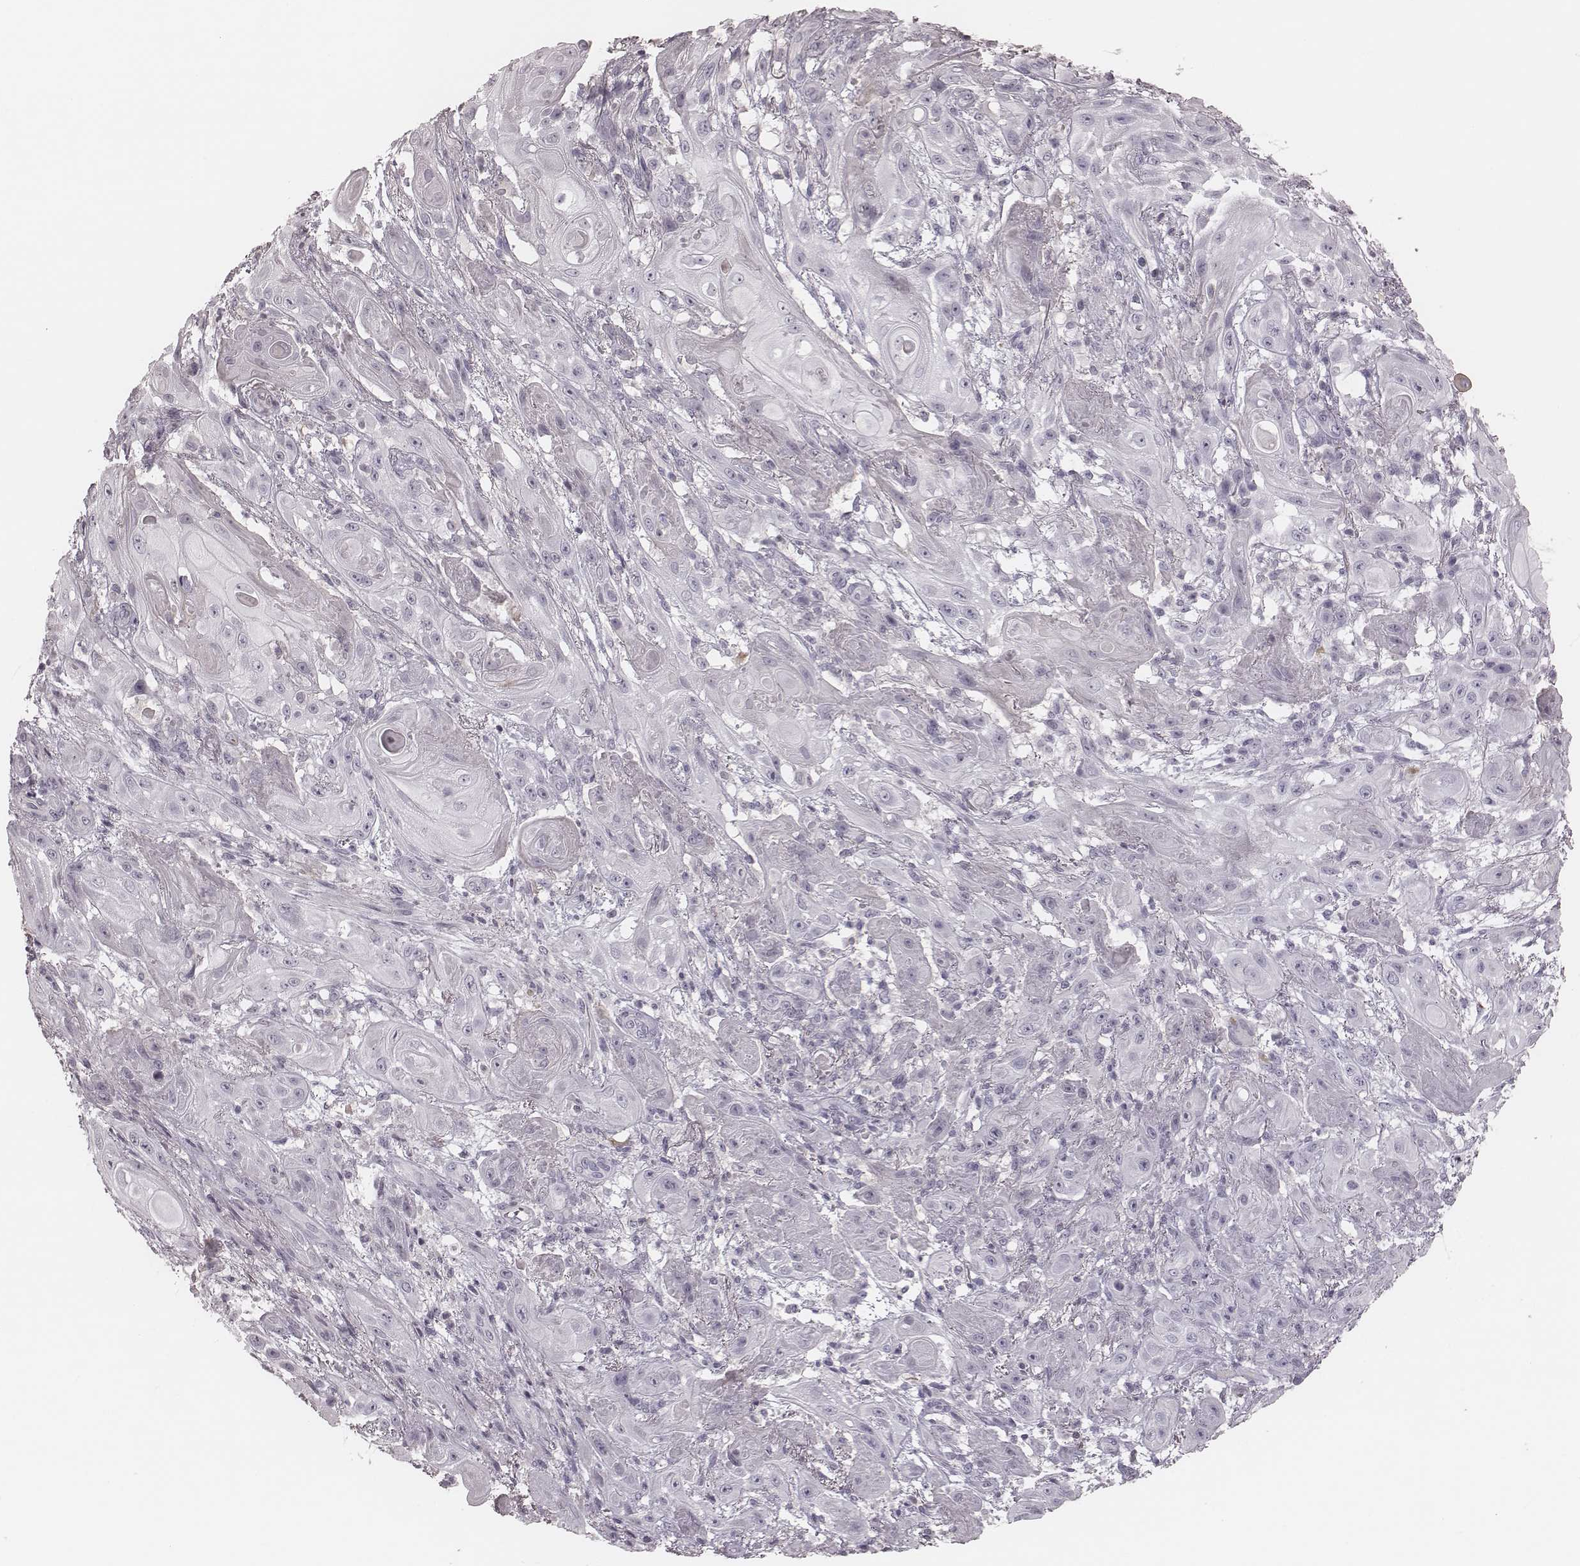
{"staining": {"intensity": "negative", "quantity": "none", "location": "none"}, "tissue": "skin cancer", "cell_type": "Tumor cells", "image_type": "cancer", "snomed": [{"axis": "morphology", "description": "Squamous cell carcinoma, NOS"}, {"axis": "topography", "description": "Skin"}], "caption": "This is a histopathology image of immunohistochemistry staining of skin cancer (squamous cell carcinoma), which shows no expression in tumor cells.", "gene": "S100Z", "patient": {"sex": "male", "age": 62}}